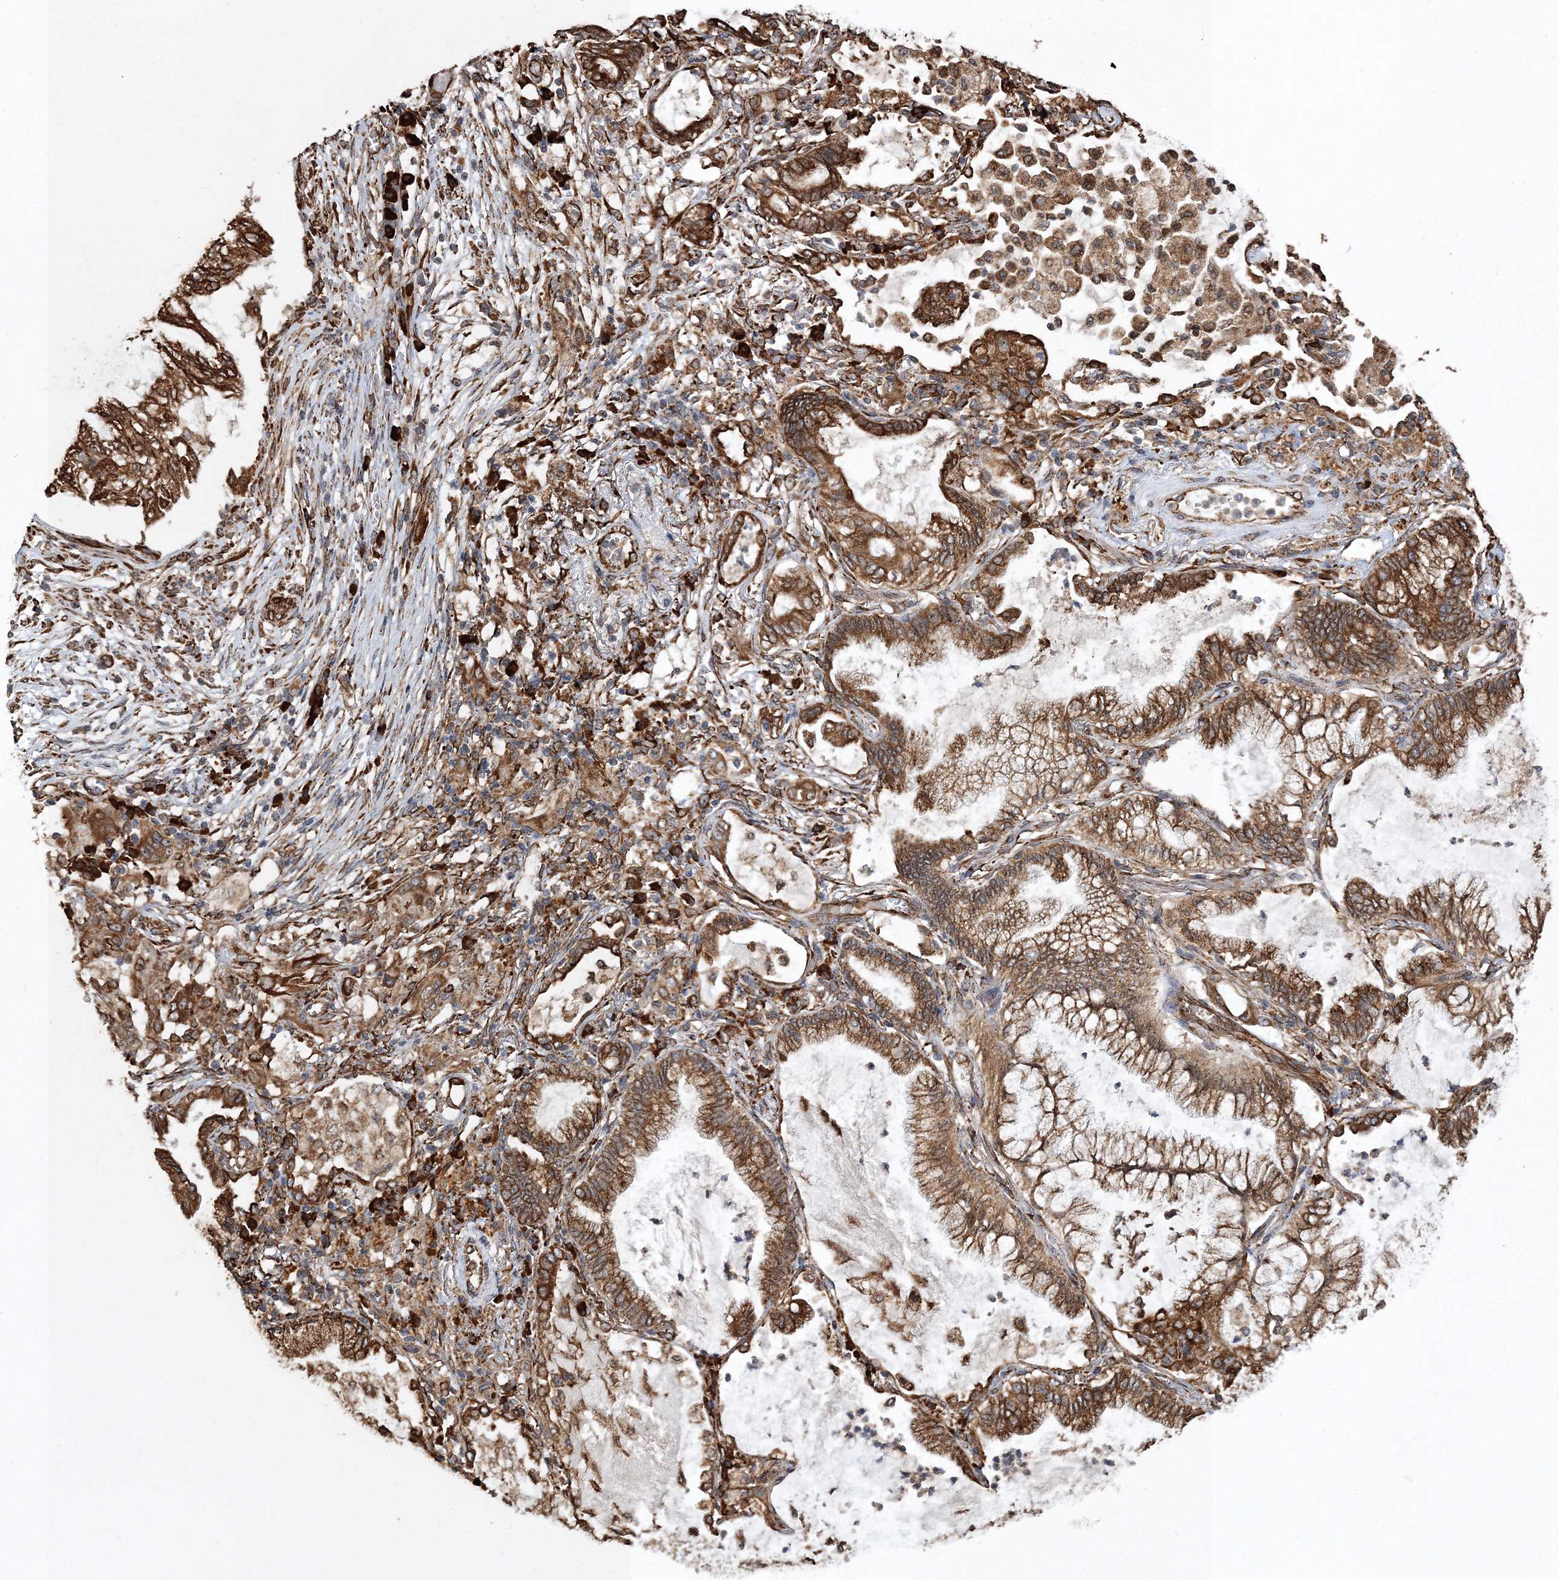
{"staining": {"intensity": "strong", "quantity": ">75%", "location": "cytoplasmic/membranous"}, "tissue": "lung cancer", "cell_type": "Tumor cells", "image_type": "cancer", "snomed": [{"axis": "morphology", "description": "Adenocarcinoma, NOS"}, {"axis": "topography", "description": "Lung"}], "caption": "The histopathology image exhibits immunohistochemical staining of lung cancer. There is strong cytoplasmic/membranous positivity is seen in approximately >75% of tumor cells.", "gene": "SCRN3", "patient": {"sex": "female", "age": 70}}